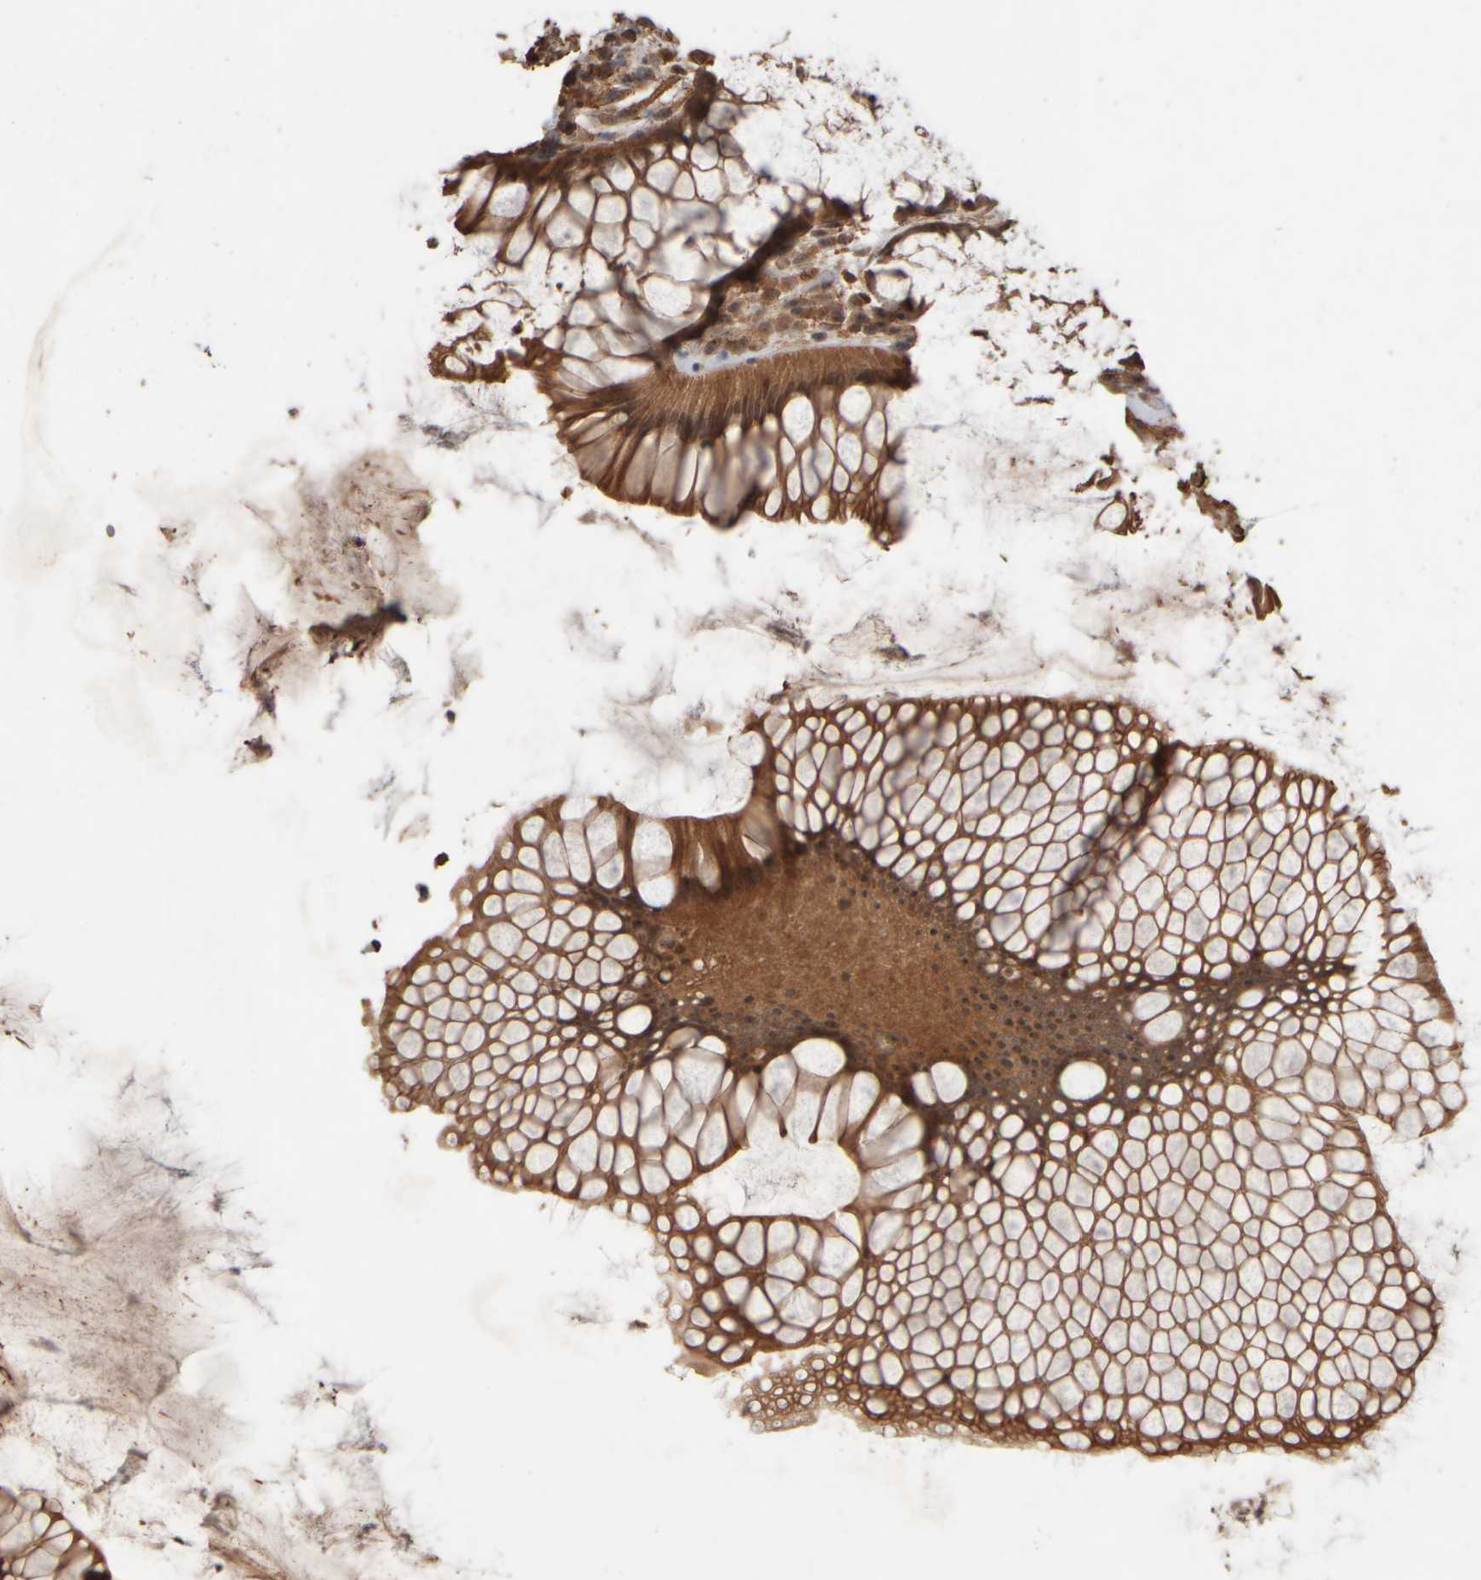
{"staining": {"intensity": "moderate", "quantity": ">75%", "location": "cytoplasmic/membranous,nuclear"}, "tissue": "rectum", "cell_type": "Glandular cells", "image_type": "normal", "snomed": [{"axis": "morphology", "description": "Normal tissue, NOS"}, {"axis": "topography", "description": "Rectum"}], "caption": "IHC staining of unremarkable rectum, which displays medium levels of moderate cytoplasmic/membranous,nuclear staining in approximately >75% of glandular cells indicating moderate cytoplasmic/membranous,nuclear protein expression. The staining was performed using DAB (3,3'-diaminobenzidine) (brown) for protein detection and nuclei were counterstained in hematoxylin (blue).", "gene": "SPHK1", "patient": {"sex": "male", "age": 51}}